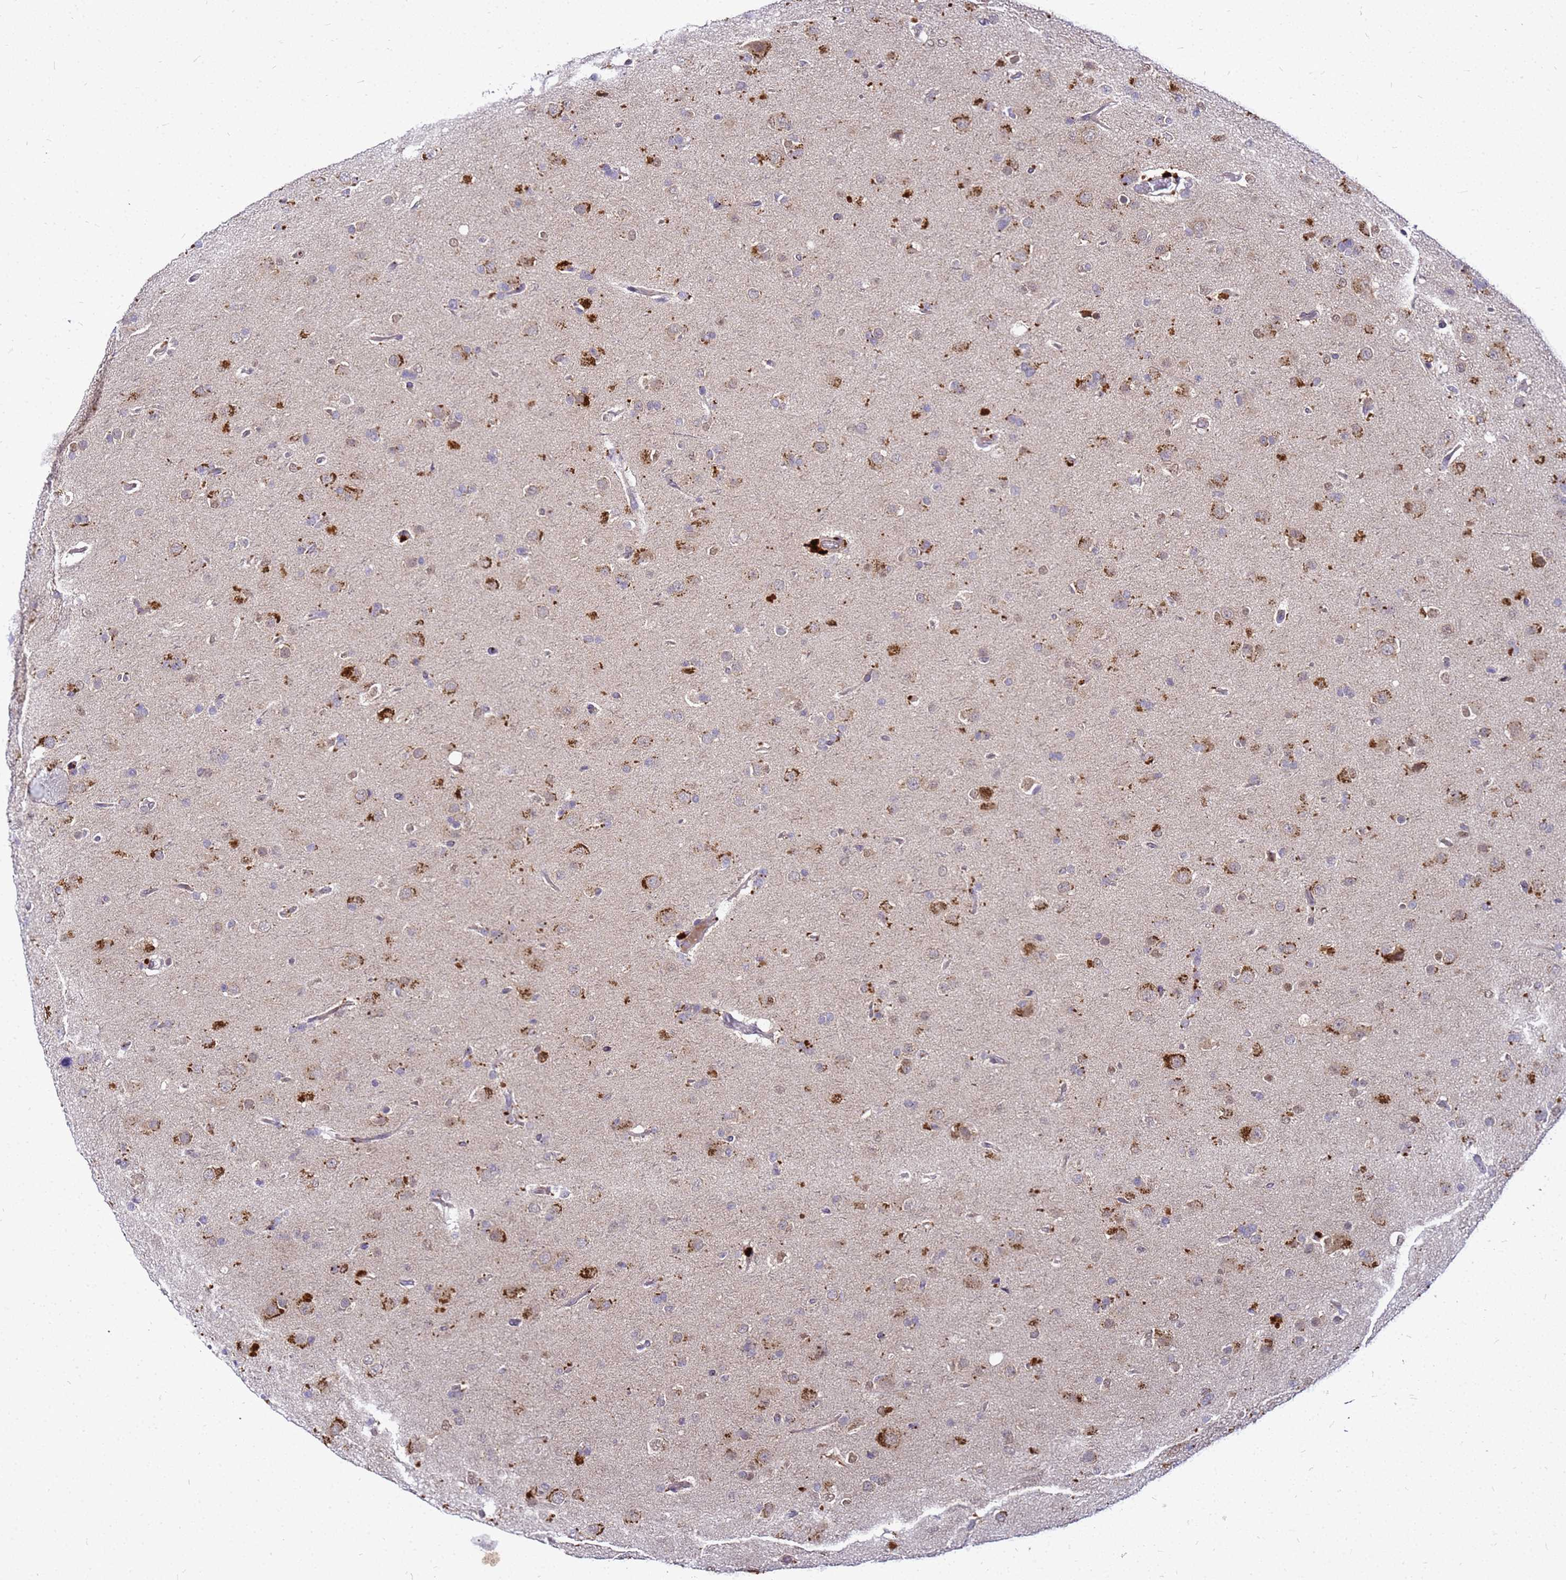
{"staining": {"intensity": "moderate", "quantity": "25%-75%", "location": "cytoplasmic/membranous"}, "tissue": "glioma", "cell_type": "Tumor cells", "image_type": "cancer", "snomed": [{"axis": "morphology", "description": "Glioma, malignant, Low grade"}, {"axis": "topography", "description": "Brain"}], "caption": "Immunohistochemistry (DAB (3,3'-diaminobenzidine)) staining of human glioma exhibits moderate cytoplasmic/membranous protein staining in approximately 25%-75% of tumor cells.", "gene": "SAT1", "patient": {"sex": "male", "age": 65}}